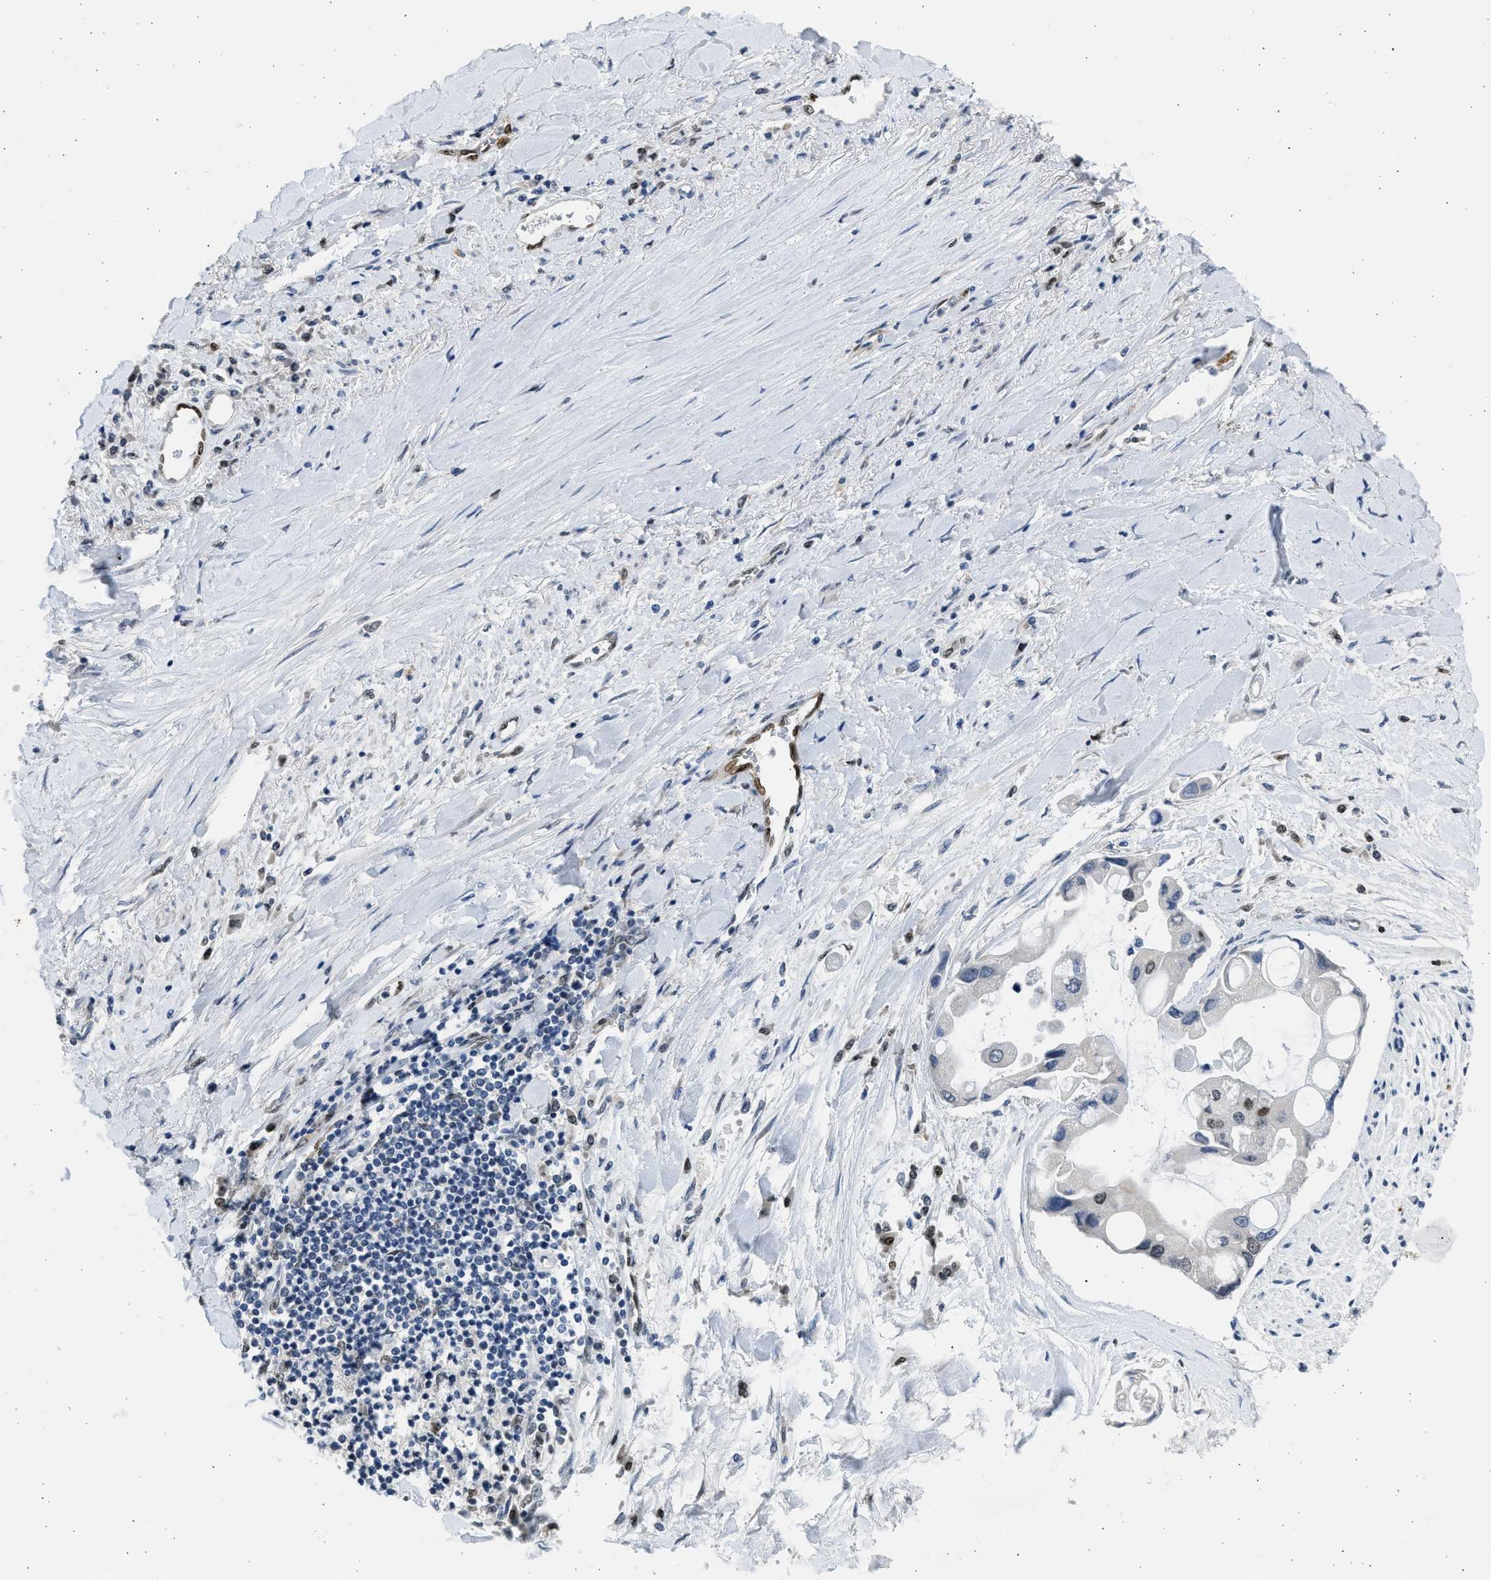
{"staining": {"intensity": "moderate", "quantity": "<25%", "location": "nuclear"}, "tissue": "liver cancer", "cell_type": "Tumor cells", "image_type": "cancer", "snomed": [{"axis": "morphology", "description": "Cholangiocarcinoma"}, {"axis": "topography", "description": "Liver"}], "caption": "A brown stain highlights moderate nuclear expression of a protein in human liver cancer (cholangiocarcinoma) tumor cells.", "gene": "HMGN3", "patient": {"sex": "male", "age": 50}}